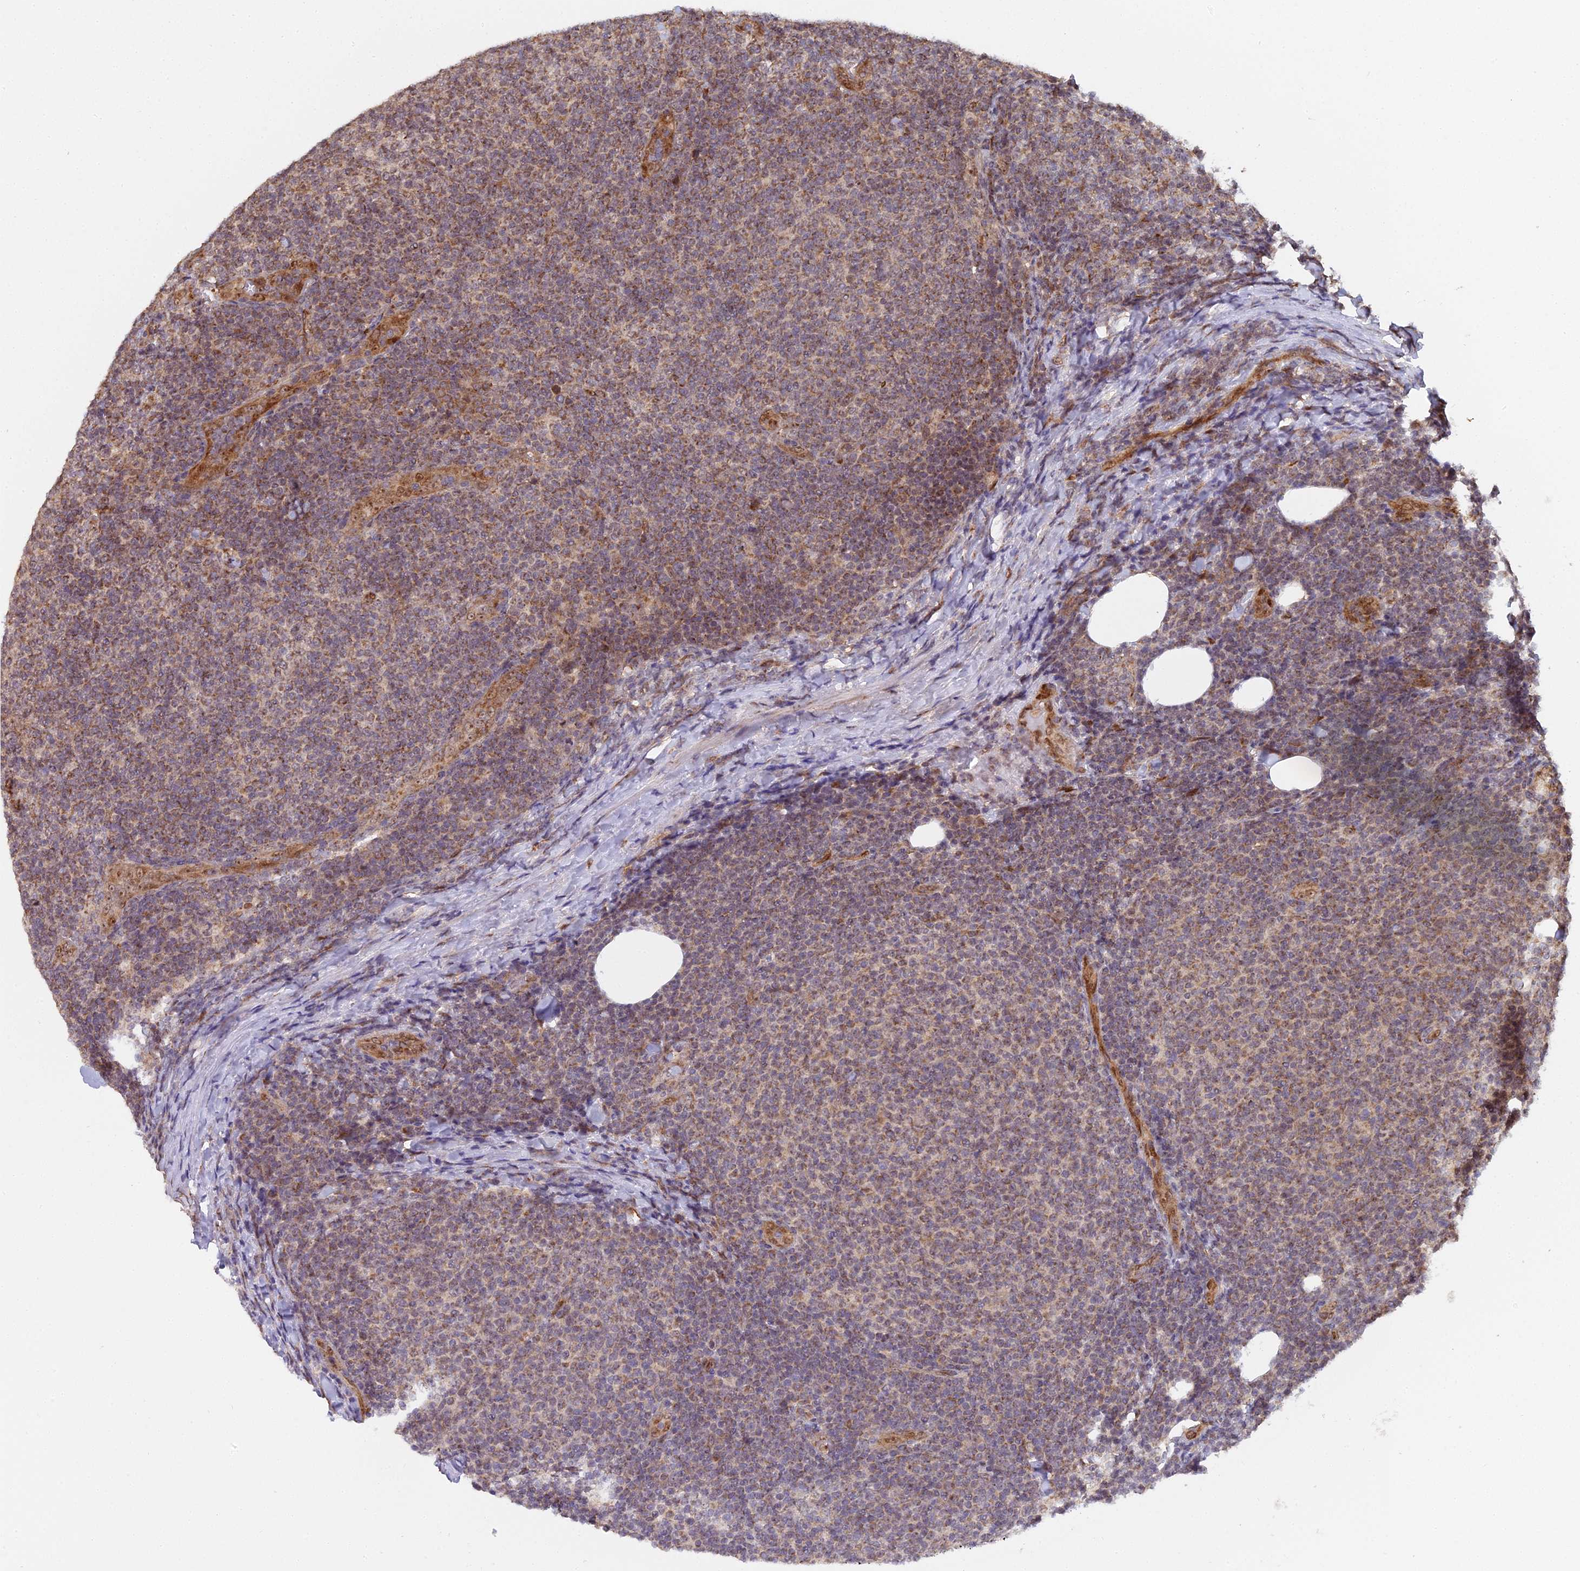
{"staining": {"intensity": "moderate", "quantity": "25%-75%", "location": "cytoplasmic/membranous"}, "tissue": "lymphoma", "cell_type": "Tumor cells", "image_type": "cancer", "snomed": [{"axis": "morphology", "description": "Malignant lymphoma, non-Hodgkin's type, Low grade"}, {"axis": "topography", "description": "Lymph node"}], "caption": "A brown stain shows moderate cytoplasmic/membranous staining of a protein in low-grade malignant lymphoma, non-Hodgkin's type tumor cells.", "gene": "MEOX1", "patient": {"sex": "male", "age": 66}}